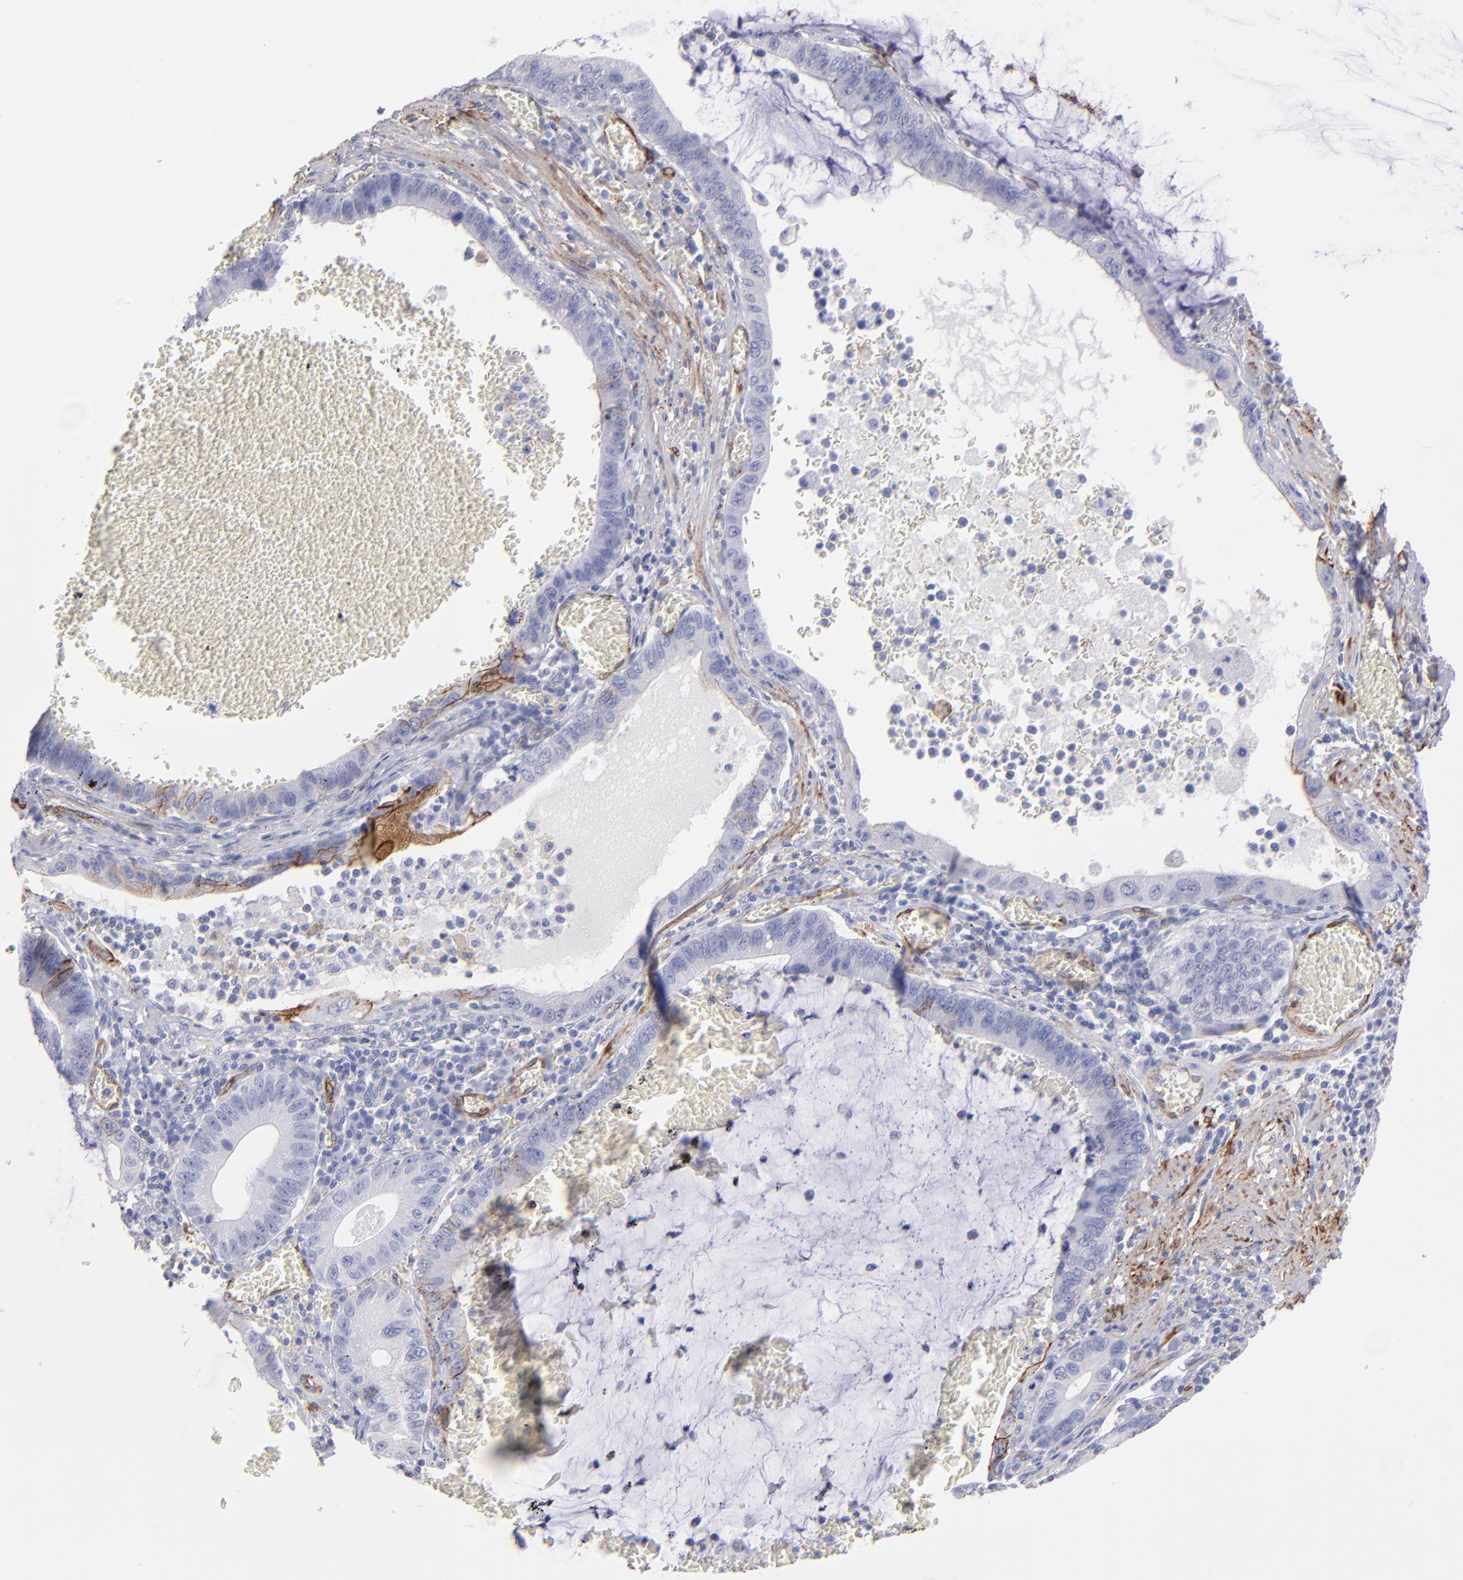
{"staining": {"intensity": "negative", "quantity": "none", "location": "none"}, "tissue": "stomach cancer", "cell_type": "Tumor cells", "image_type": "cancer", "snomed": [{"axis": "morphology", "description": "Adenocarcinoma, NOS"}, {"axis": "topography", "description": "Stomach"}, {"axis": "topography", "description": "Gastric cardia"}], "caption": "Stomach adenocarcinoma was stained to show a protein in brown. There is no significant expression in tumor cells.", "gene": "AHNAK2", "patient": {"sex": "male", "age": 59}}